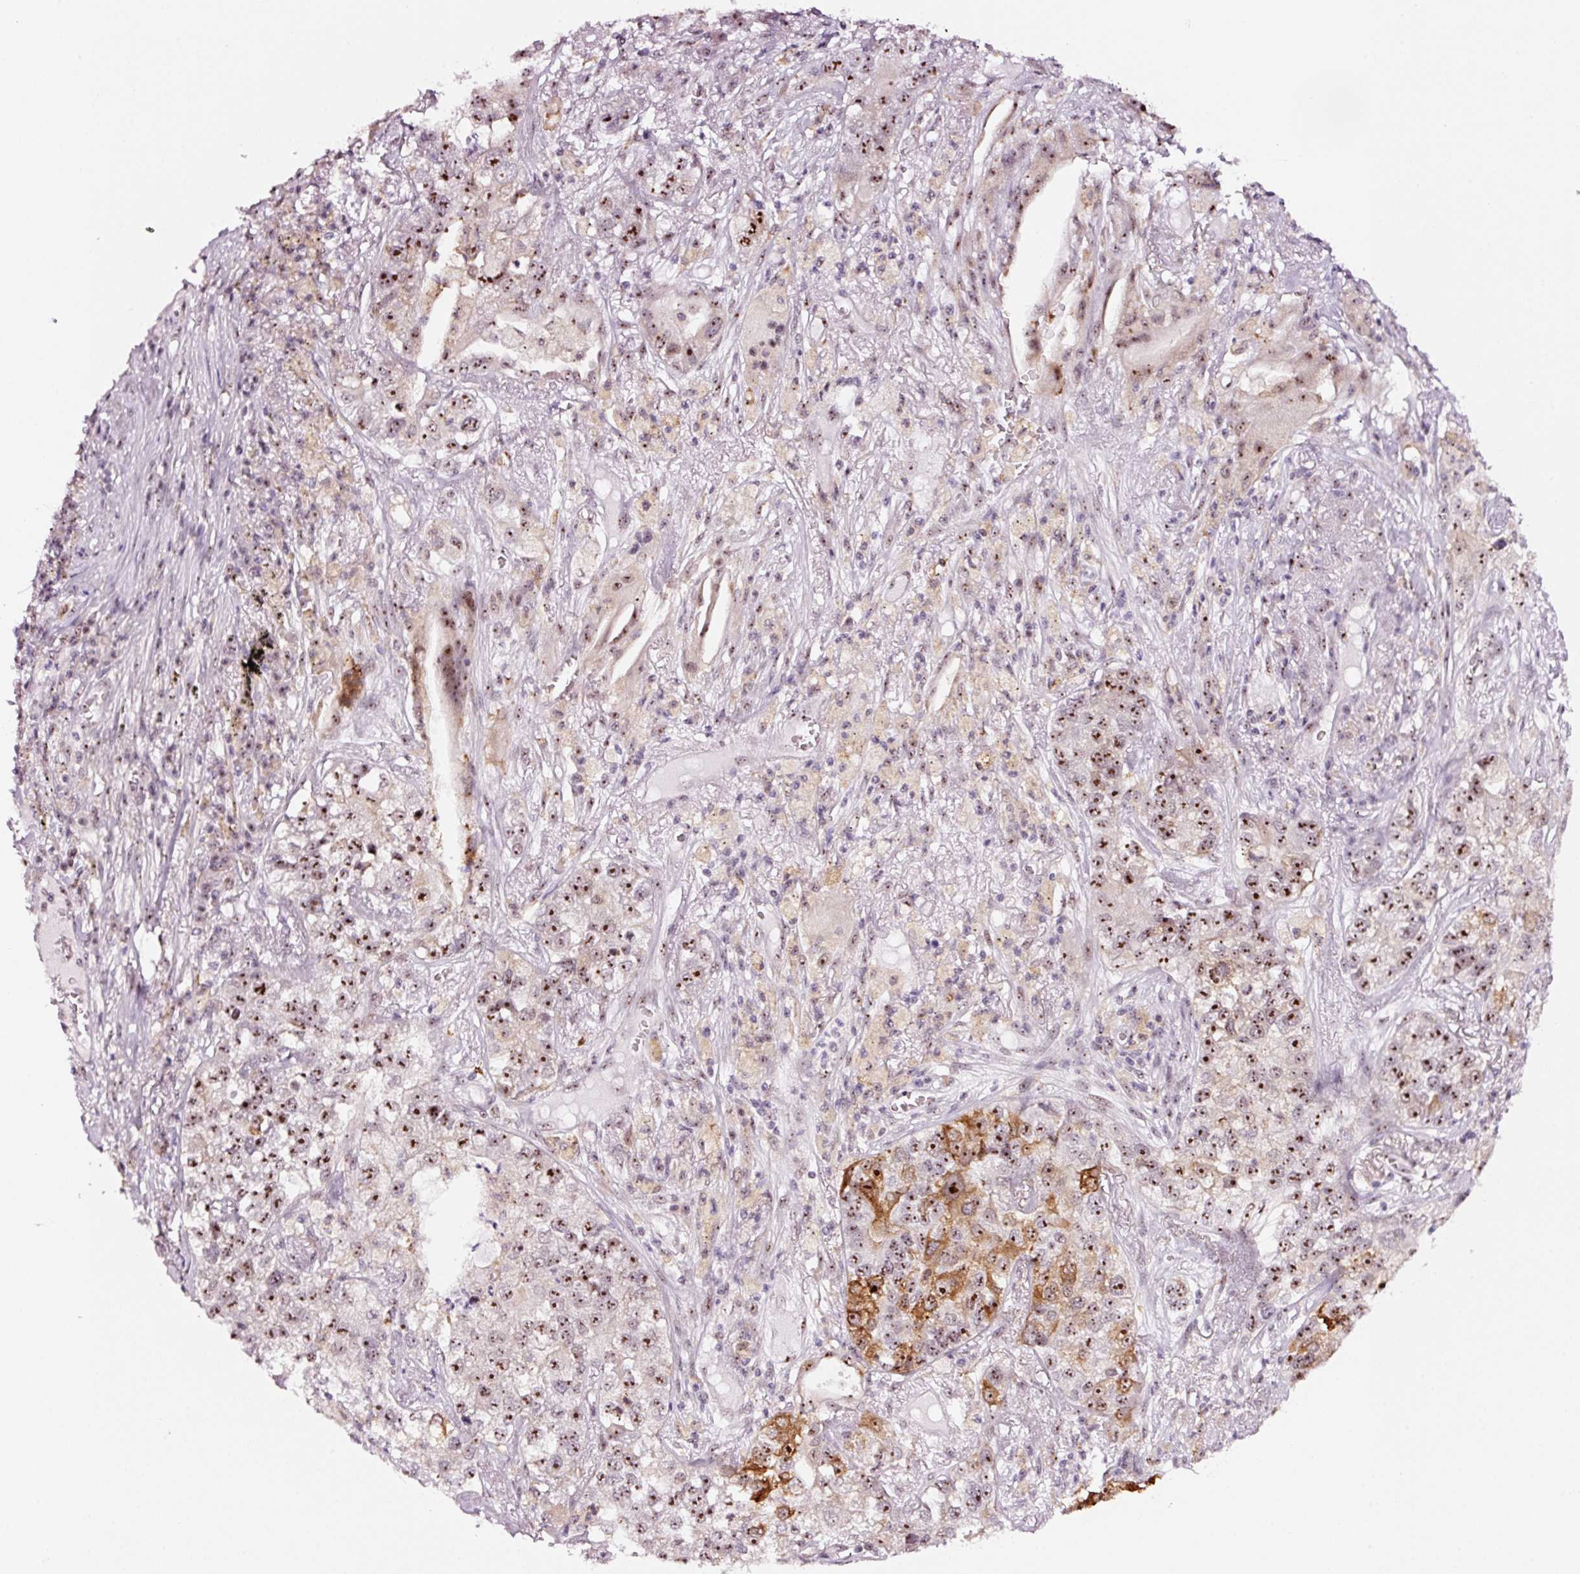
{"staining": {"intensity": "moderate", "quantity": ">75%", "location": "cytoplasmic/membranous,nuclear"}, "tissue": "lung cancer", "cell_type": "Tumor cells", "image_type": "cancer", "snomed": [{"axis": "morphology", "description": "Adenocarcinoma, NOS"}, {"axis": "topography", "description": "Lung"}], "caption": "Protein staining of lung cancer (adenocarcinoma) tissue shows moderate cytoplasmic/membranous and nuclear positivity in about >75% of tumor cells.", "gene": "GNL3", "patient": {"sex": "male", "age": 49}}